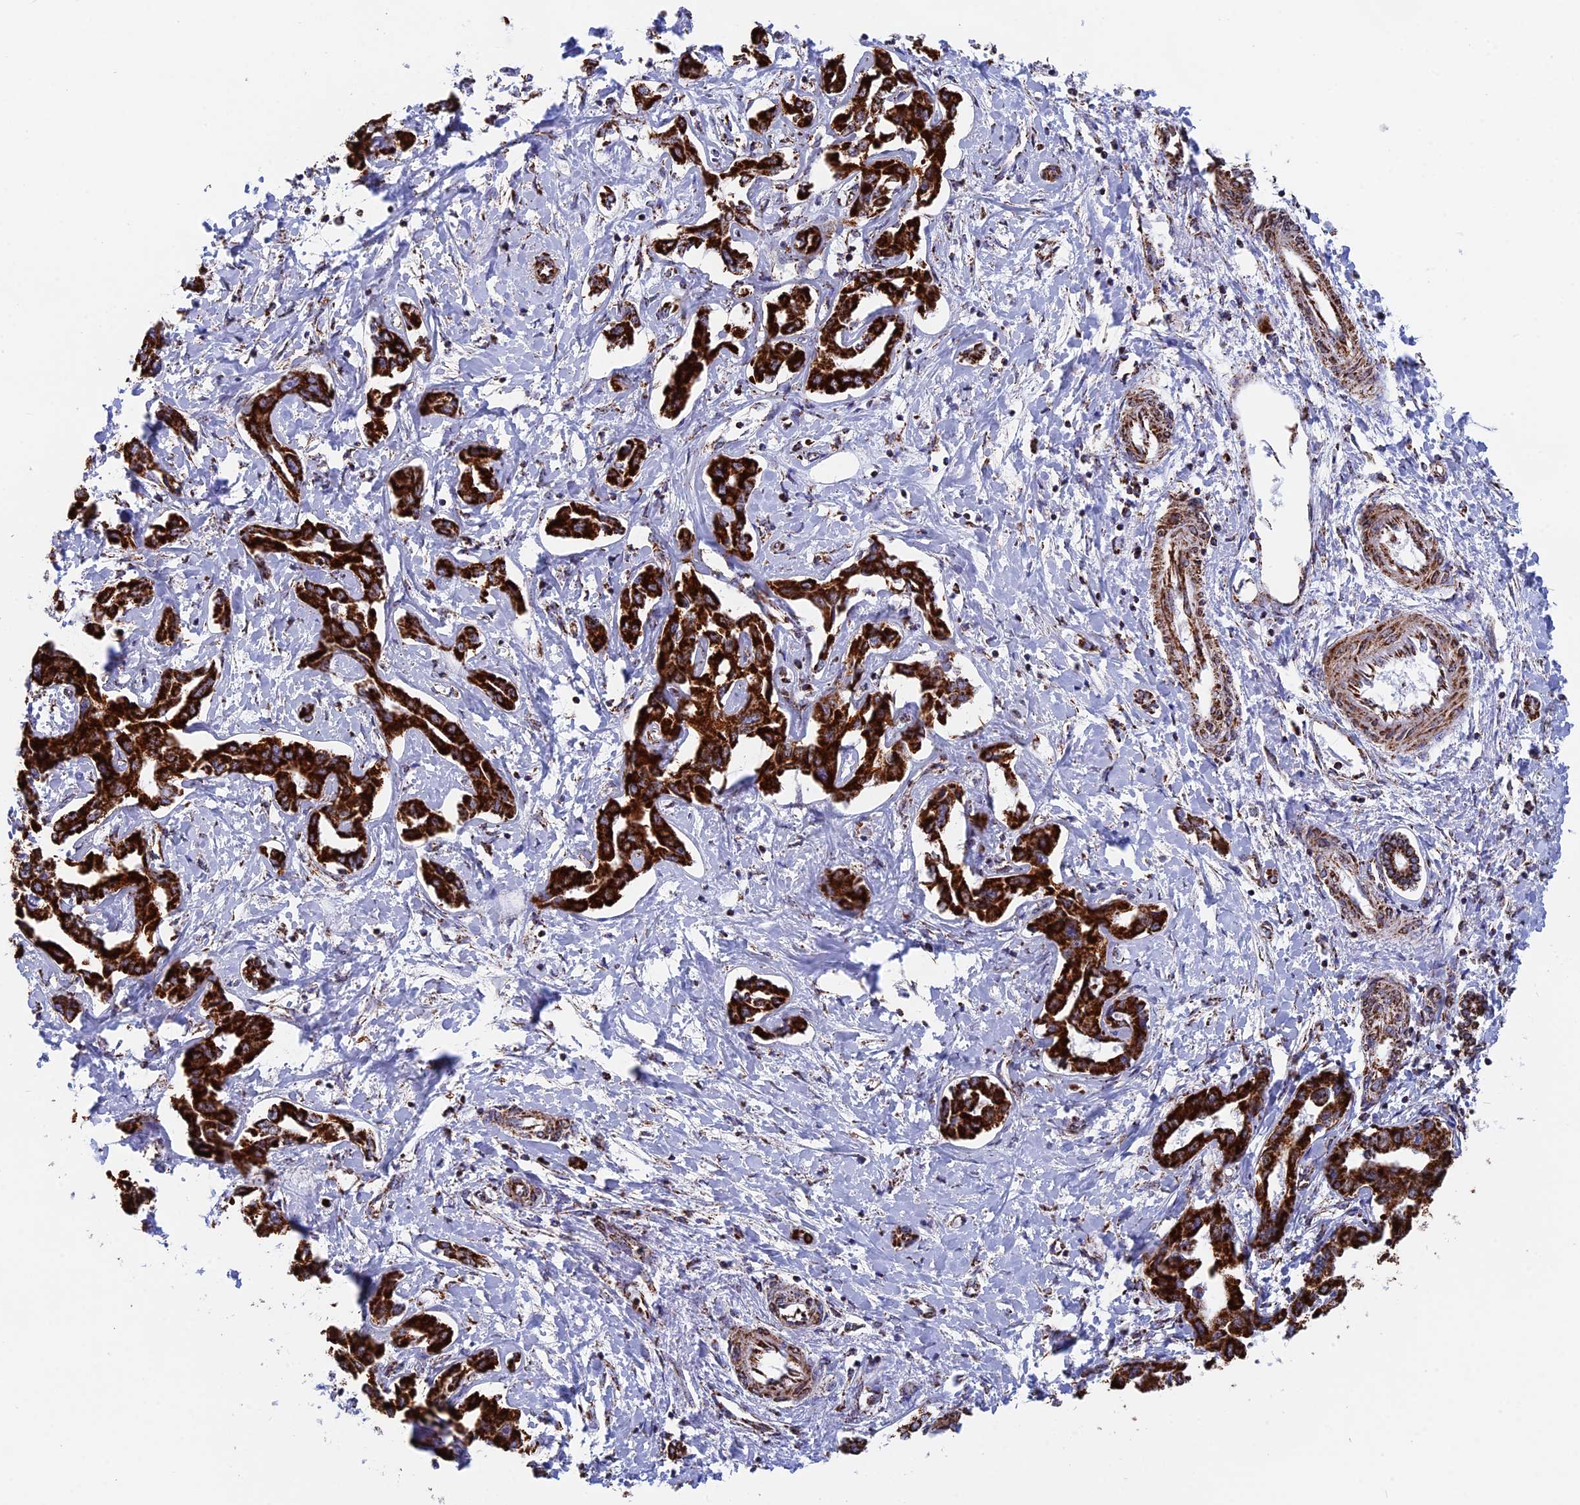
{"staining": {"intensity": "strong", "quantity": ">75%", "location": "cytoplasmic/membranous"}, "tissue": "liver cancer", "cell_type": "Tumor cells", "image_type": "cancer", "snomed": [{"axis": "morphology", "description": "Cholangiocarcinoma"}, {"axis": "topography", "description": "Liver"}], "caption": "Protein expression analysis of human liver cholangiocarcinoma reveals strong cytoplasmic/membranous staining in approximately >75% of tumor cells.", "gene": "CDC16", "patient": {"sex": "male", "age": 59}}